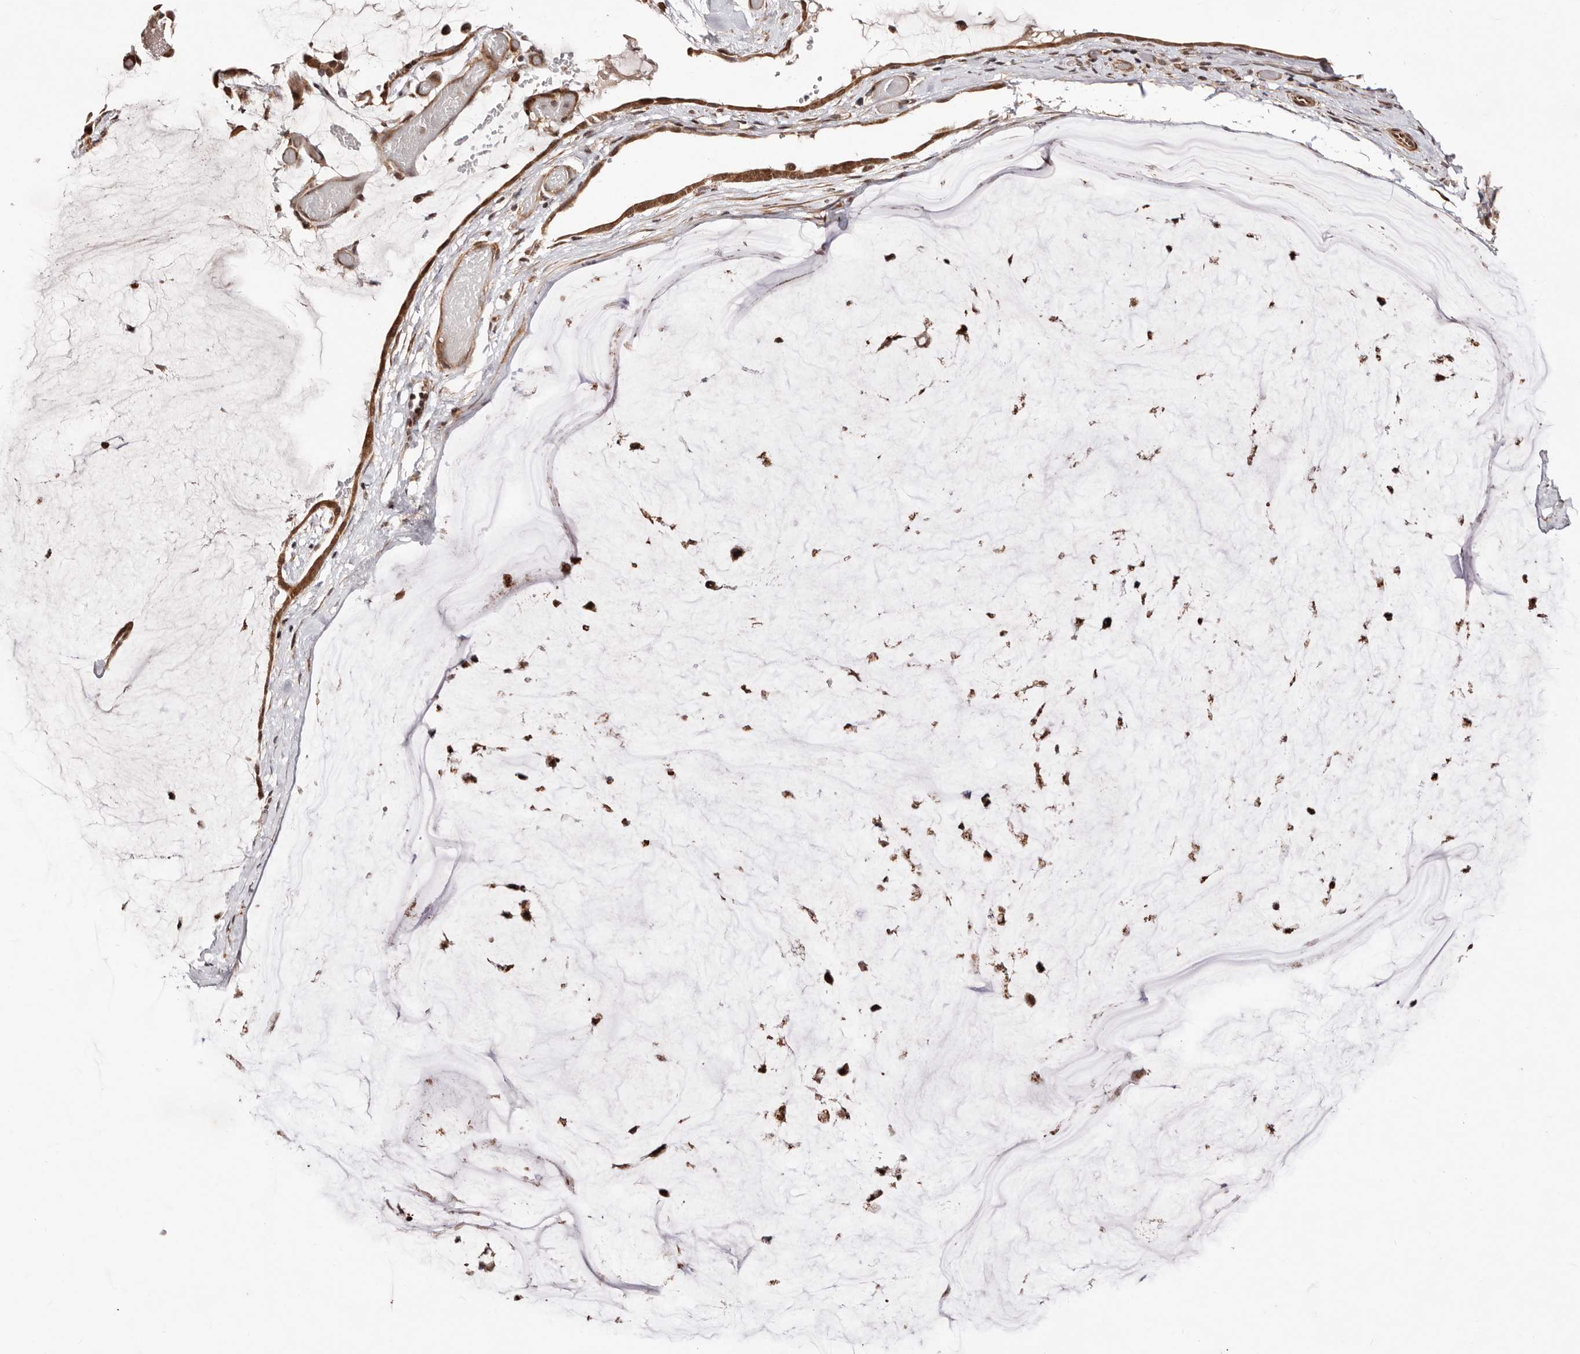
{"staining": {"intensity": "moderate", "quantity": ">75%", "location": "cytoplasmic/membranous"}, "tissue": "ovarian cancer", "cell_type": "Tumor cells", "image_type": "cancer", "snomed": [{"axis": "morphology", "description": "Cystadenocarcinoma, mucinous, NOS"}, {"axis": "topography", "description": "Ovary"}], "caption": "This micrograph exhibits immunohistochemistry staining of mucinous cystadenocarcinoma (ovarian), with medium moderate cytoplasmic/membranous positivity in about >75% of tumor cells.", "gene": "HIVEP3", "patient": {"sex": "female", "age": 39}}